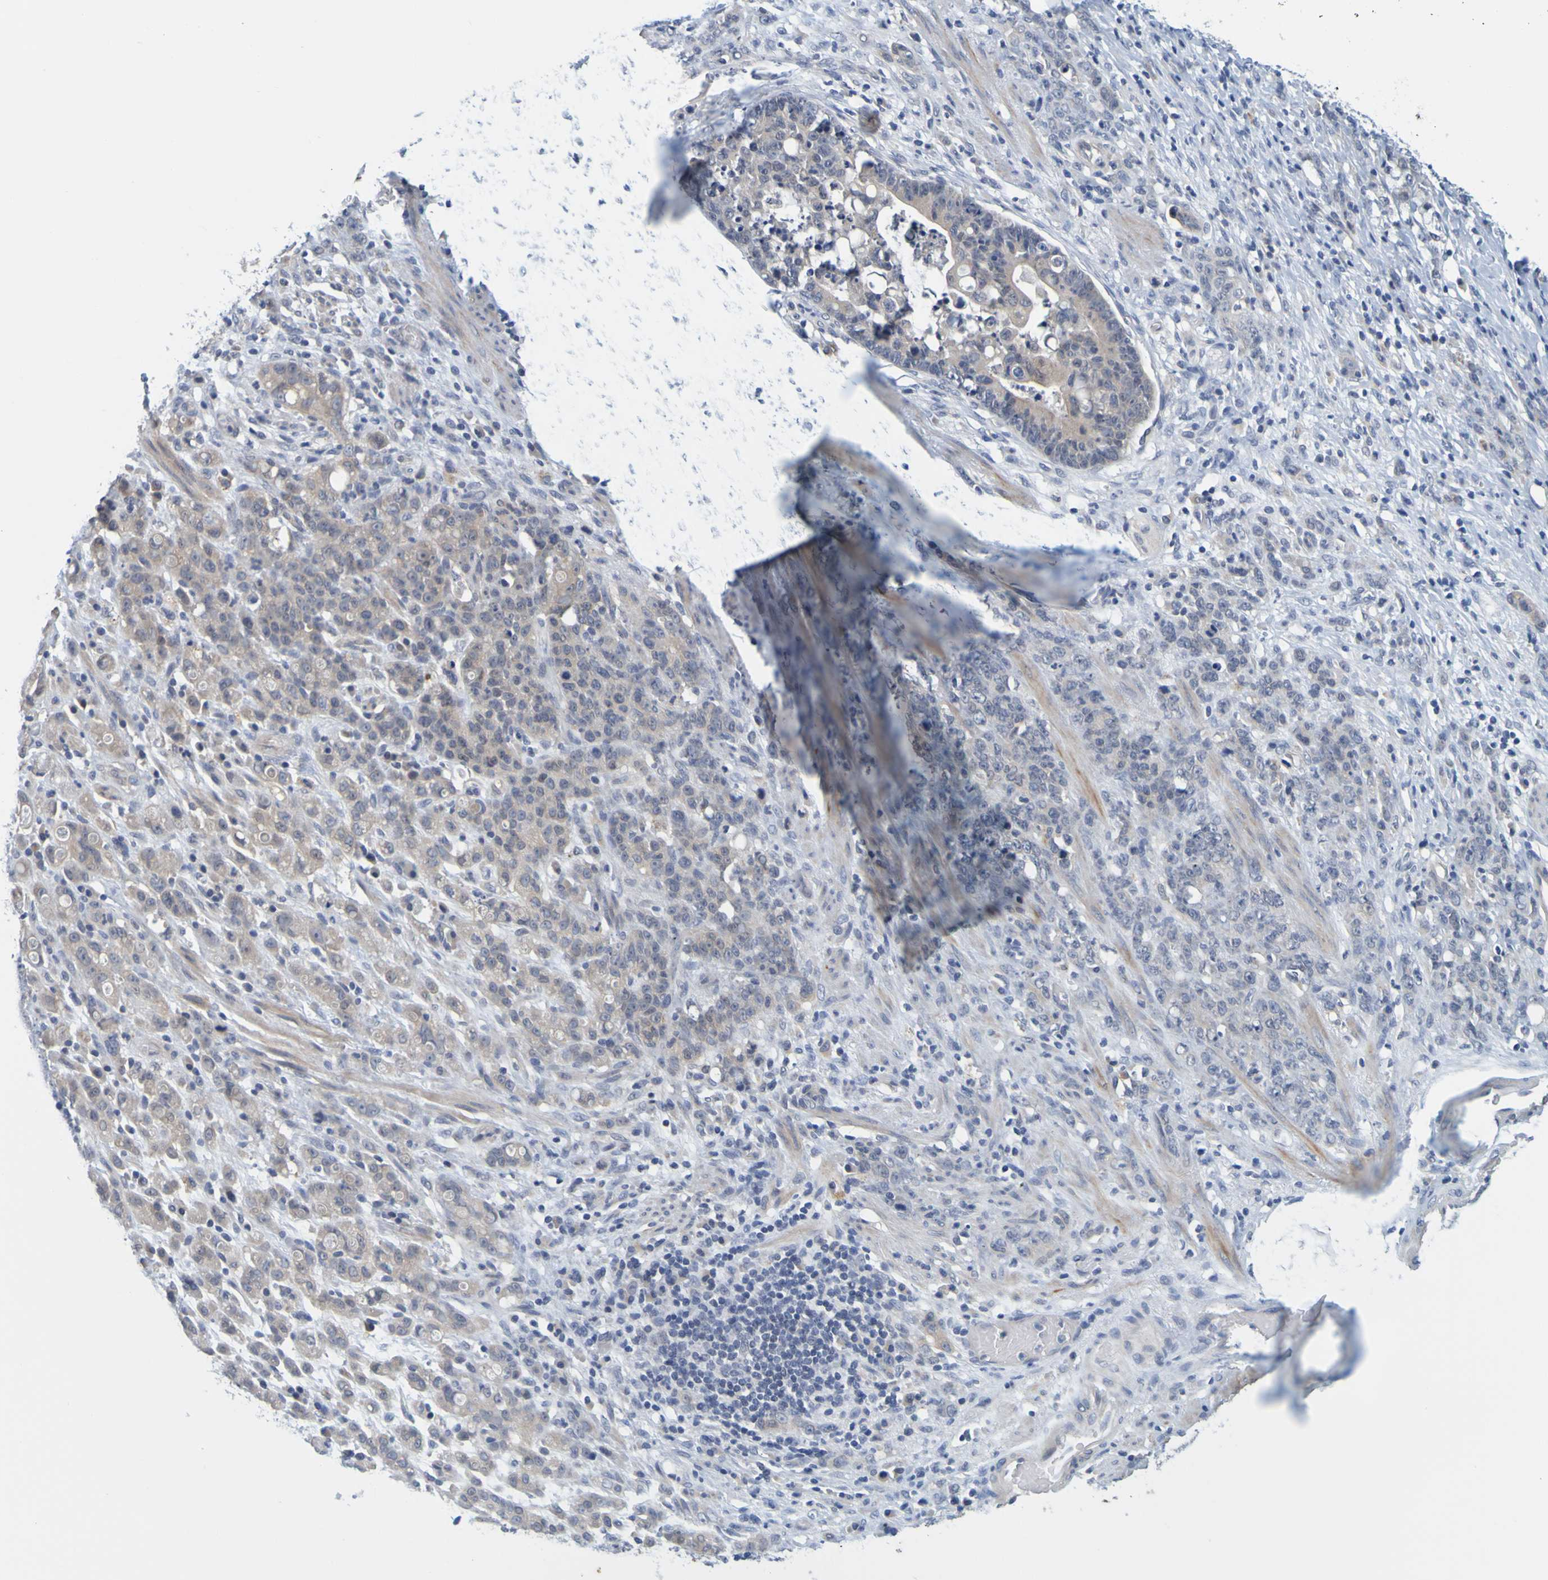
{"staining": {"intensity": "negative", "quantity": "none", "location": "none"}, "tissue": "stomach cancer", "cell_type": "Tumor cells", "image_type": "cancer", "snomed": [{"axis": "morphology", "description": "Adenocarcinoma, NOS"}, {"axis": "topography", "description": "Stomach, lower"}], "caption": "Immunohistochemical staining of stomach adenocarcinoma demonstrates no significant expression in tumor cells.", "gene": "ENDOU", "patient": {"sex": "male", "age": 88}}